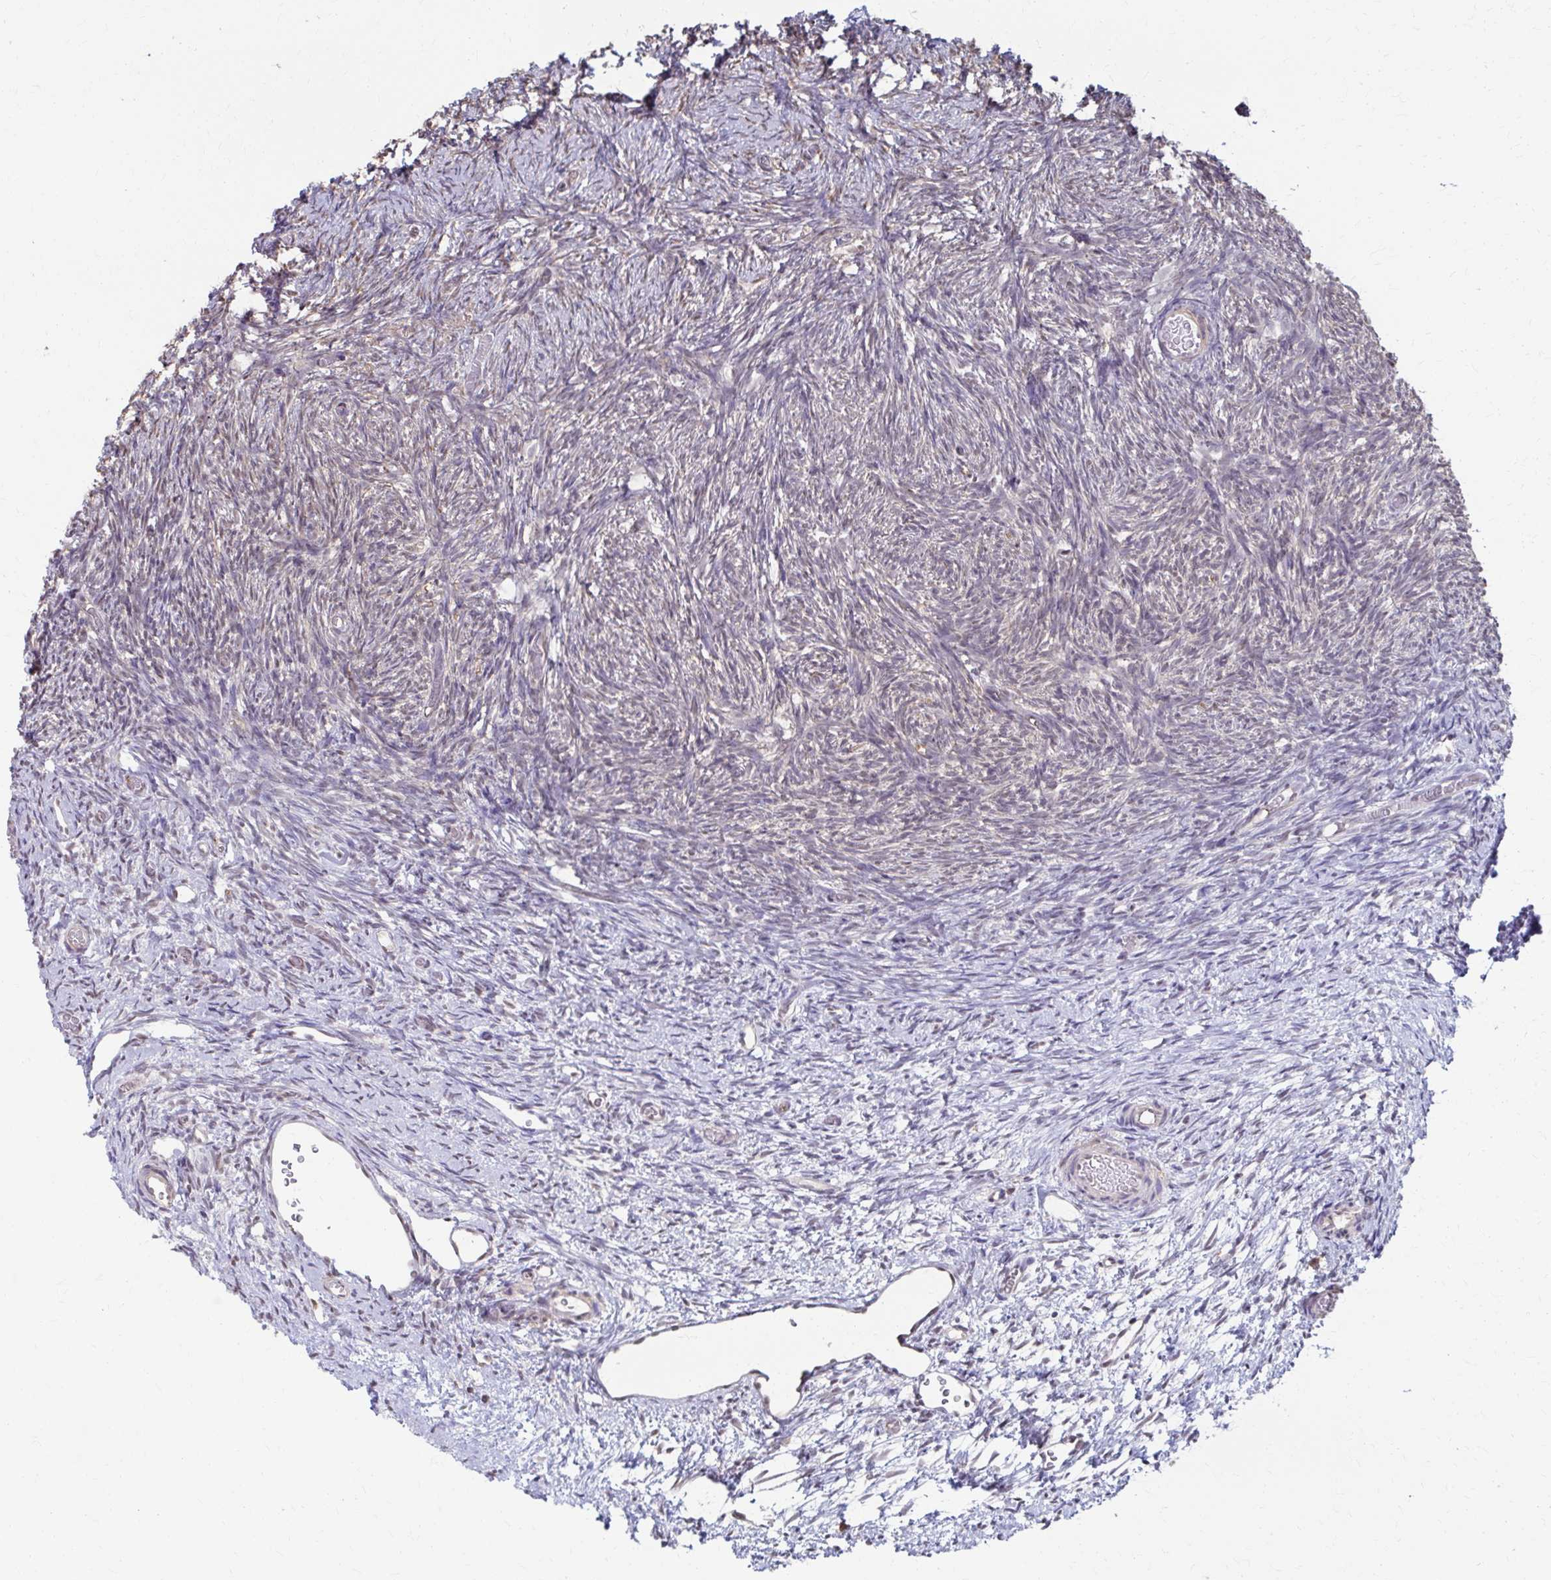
{"staining": {"intensity": "moderate", "quantity": "<25%", "location": "cytoplasmic/membranous"}, "tissue": "ovary", "cell_type": "Follicle cells", "image_type": "normal", "snomed": [{"axis": "morphology", "description": "Normal tissue, NOS"}, {"axis": "topography", "description": "Ovary"}], "caption": "A high-resolution histopathology image shows immunohistochemistry (IHC) staining of unremarkable ovary, which demonstrates moderate cytoplasmic/membranous expression in about <25% of follicle cells.", "gene": "ING4", "patient": {"sex": "female", "age": 39}}